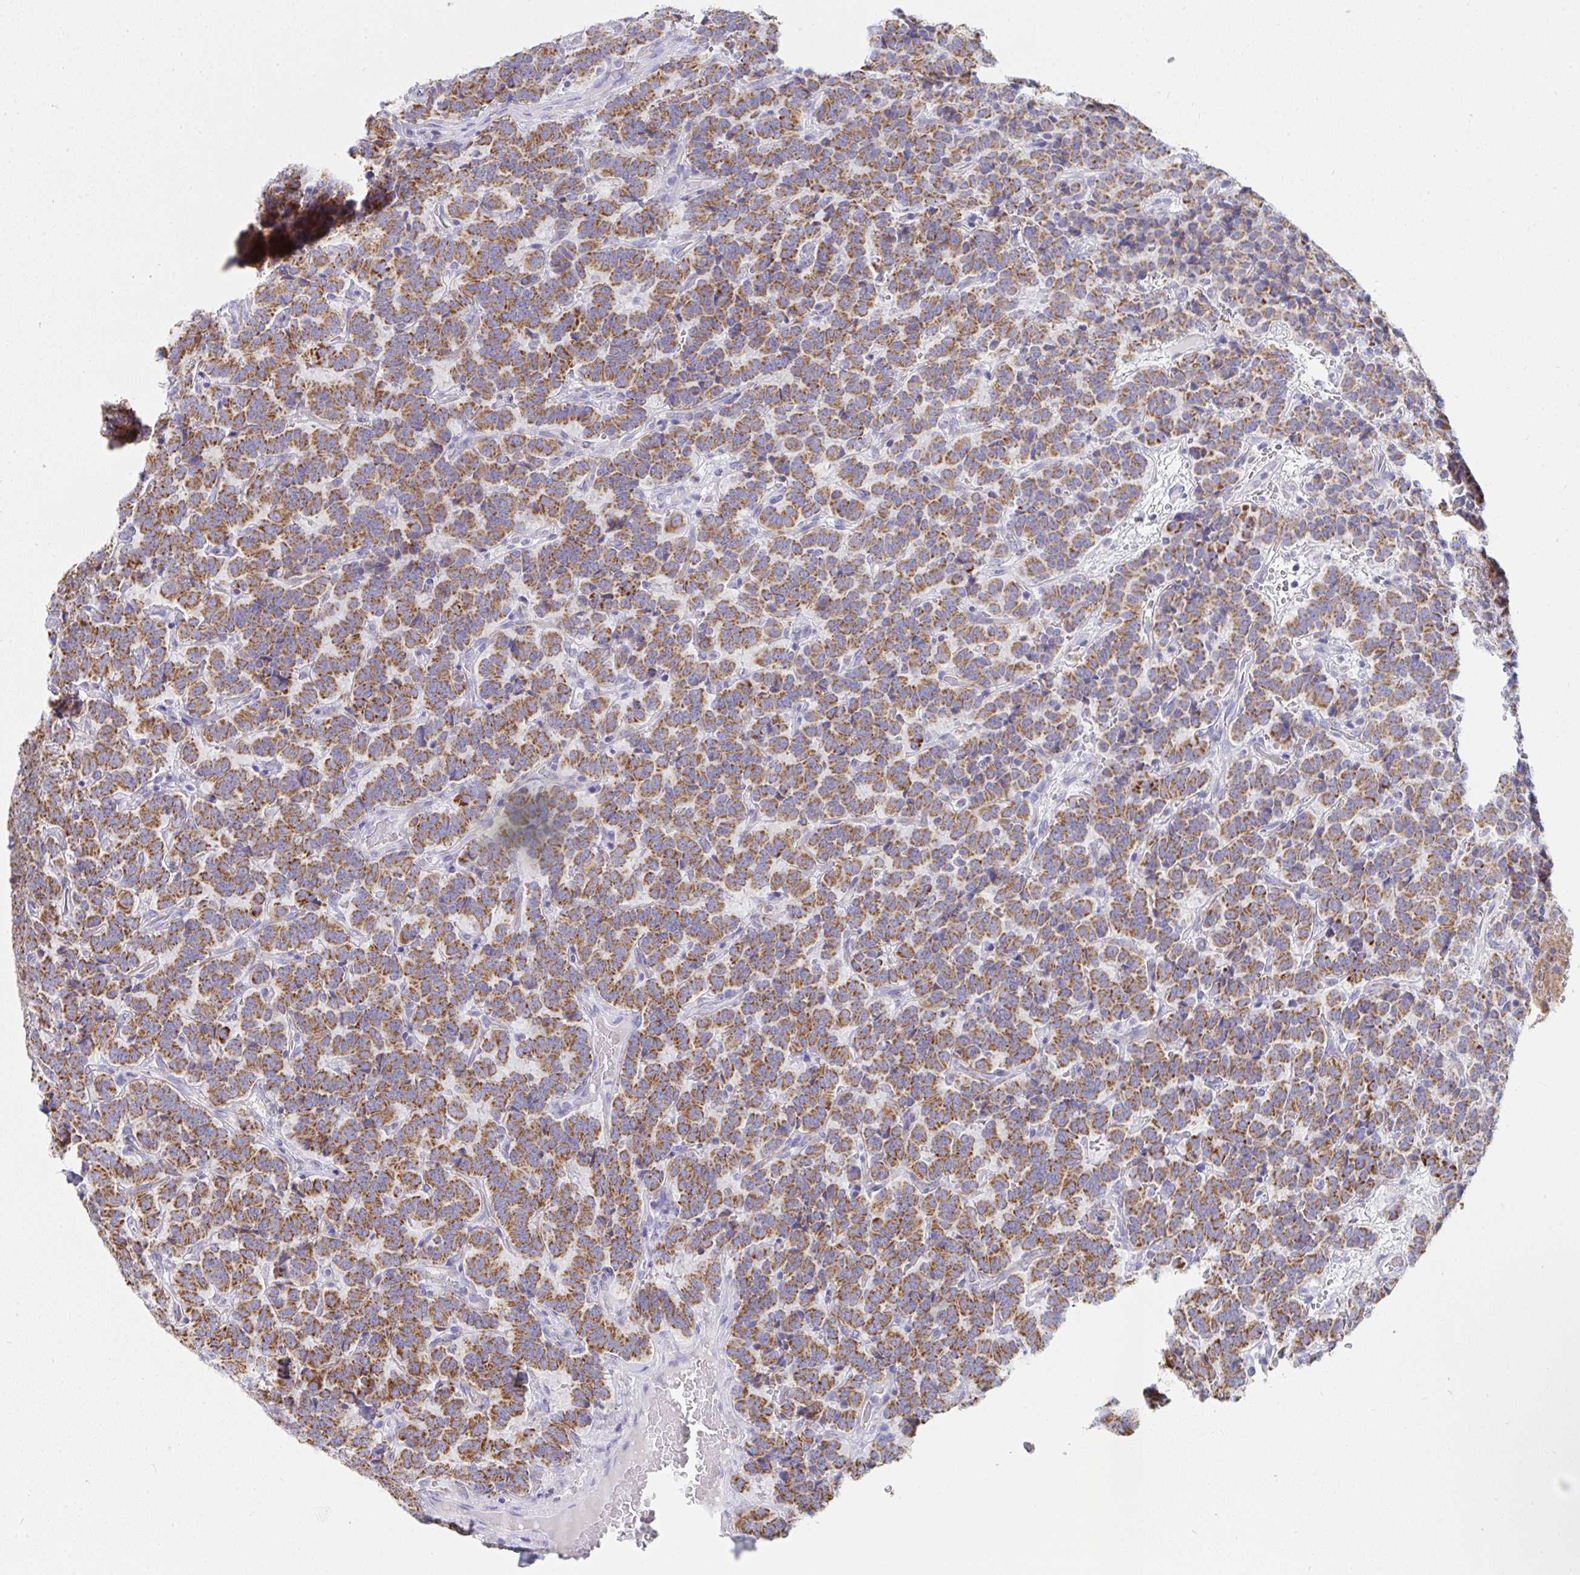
{"staining": {"intensity": "moderate", "quantity": ">75%", "location": "cytoplasmic/membranous"}, "tissue": "carcinoid", "cell_type": "Tumor cells", "image_type": "cancer", "snomed": [{"axis": "morphology", "description": "Carcinoid, malignant, NOS"}, {"axis": "topography", "description": "Pancreas"}], "caption": "A photomicrograph of human carcinoid stained for a protein demonstrates moderate cytoplasmic/membranous brown staining in tumor cells.", "gene": "AIFM1", "patient": {"sex": "male", "age": 36}}